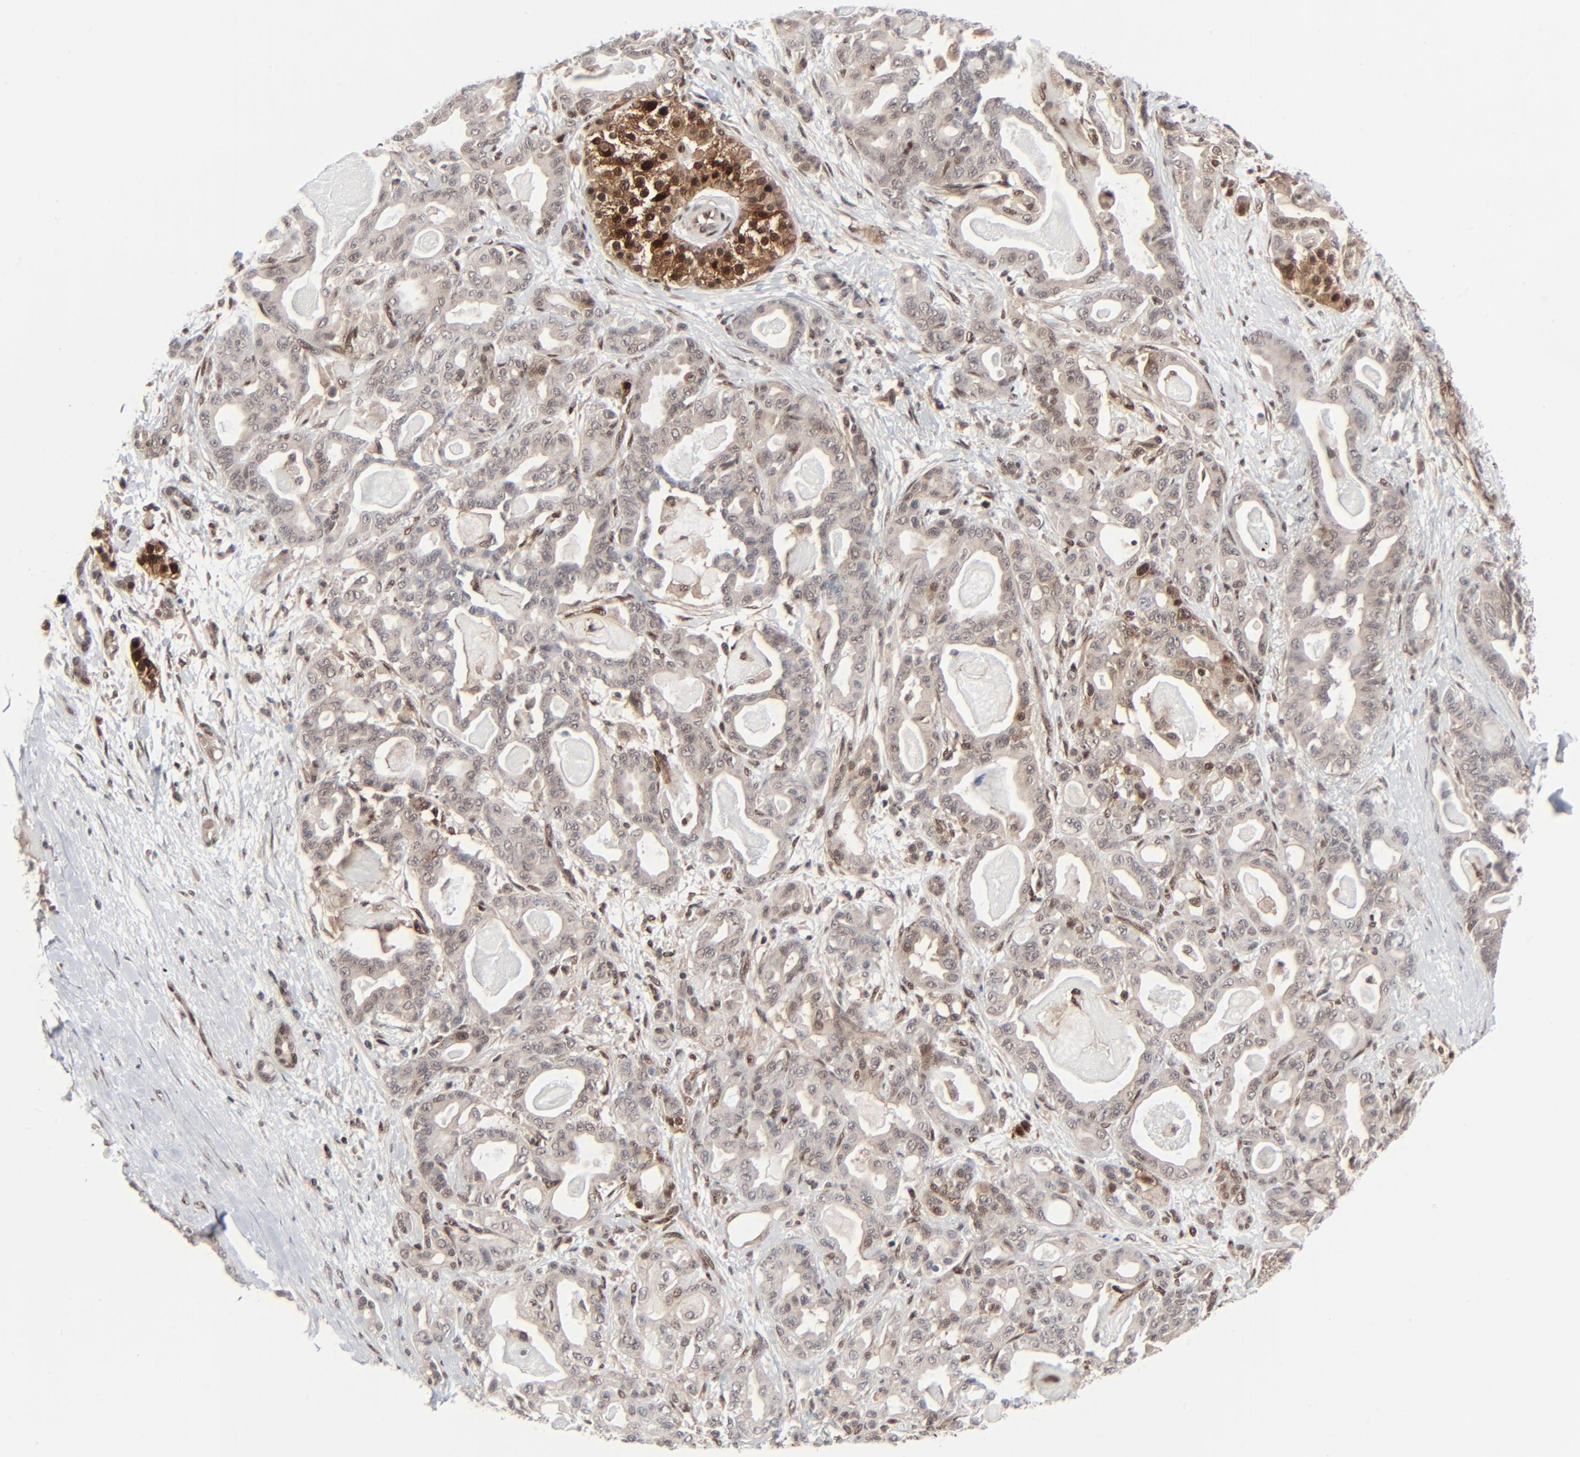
{"staining": {"intensity": "weak", "quantity": "<25%", "location": "cytoplasmic/membranous,nuclear"}, "tissue": "pancreatic cancer", "cell_type": "Tumor cells", "image_type": "cancer", "snomed": [{"axis": "morphology", "description": "Adenocarcinoma, NOS"}, {"axis": "topography", "description": "Pancreas"}], "caption": "IHC of pancreatic cancer displays no expression in tumor cells. (DAB immunohistochemistry (IHC) visualized using brightfield microscopy, high magnification).", "gene": "AKT1", "patient": {"sex": "male", "age": 63}}